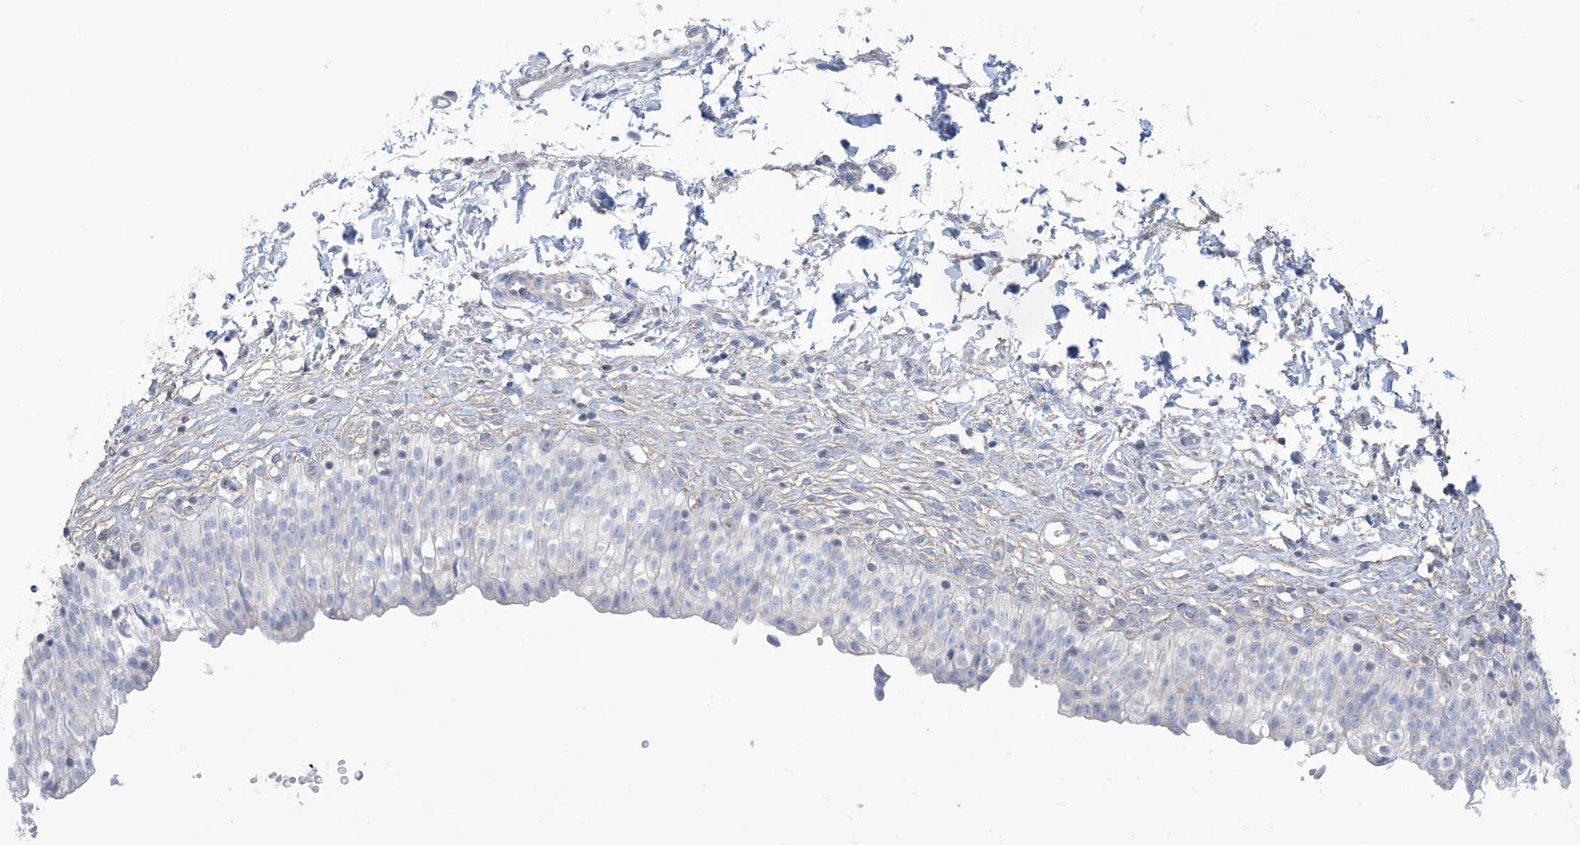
{"staining": {"intensity": "negative", "quantity": "none", "location": "none"}, "tissue": "urinary bladder", "cell_type": "Urothelial cells", "image_type": "normal", "snomed": [{"axis": "morphology", "description": "Normal tissue, NOS"}, {"axis": "topography", "description": "Urinary bladder"}], "caption": "Urinary bladder stained for a protein using immunohistochemistry (IHC) reveals no staining urothelial cells.", "gene": "MTHFD2L", "patient": {"sex": "male", "age": 55}}